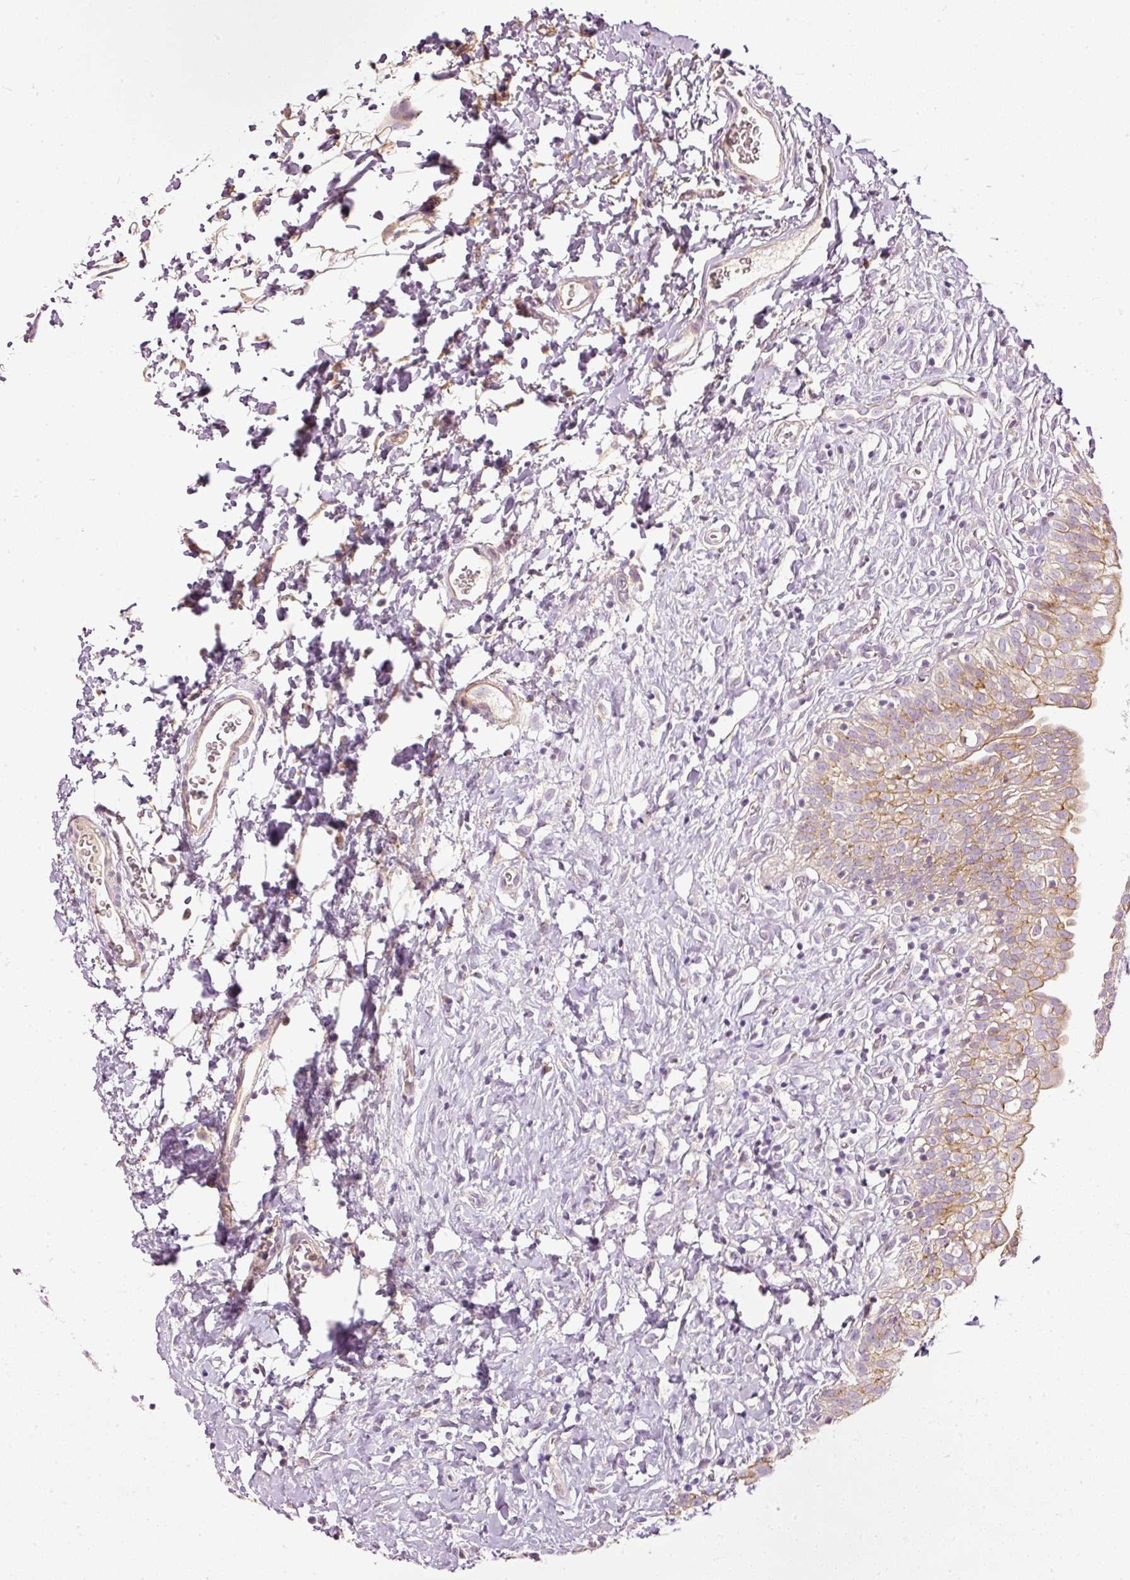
{"staining": {"intensity": "strong", "quantity": "25%-75%", "location": "cytoplasmic/membranous"}, "tissue": "urinary bladder", "cell_type": "Urothelial cells", "image_type": "normal", "snomed": [{"axis": "morphology", "description": "Normal tissue, NOS"}, {"axis": "topography", "description": "Urinary bladder"}], "caption": "The photomicrograph exhibits a brown stain indicating the presence of a protein in the cytoplasmic/membranous of urothelial cells in urinary bladder. The staining was performed using DAB, with brown indicating positive protein expression. Nuclei are stained blue with hematoxylin.", "gene": "PAQR9", "patient": {"sex": "male", "age": 51}}